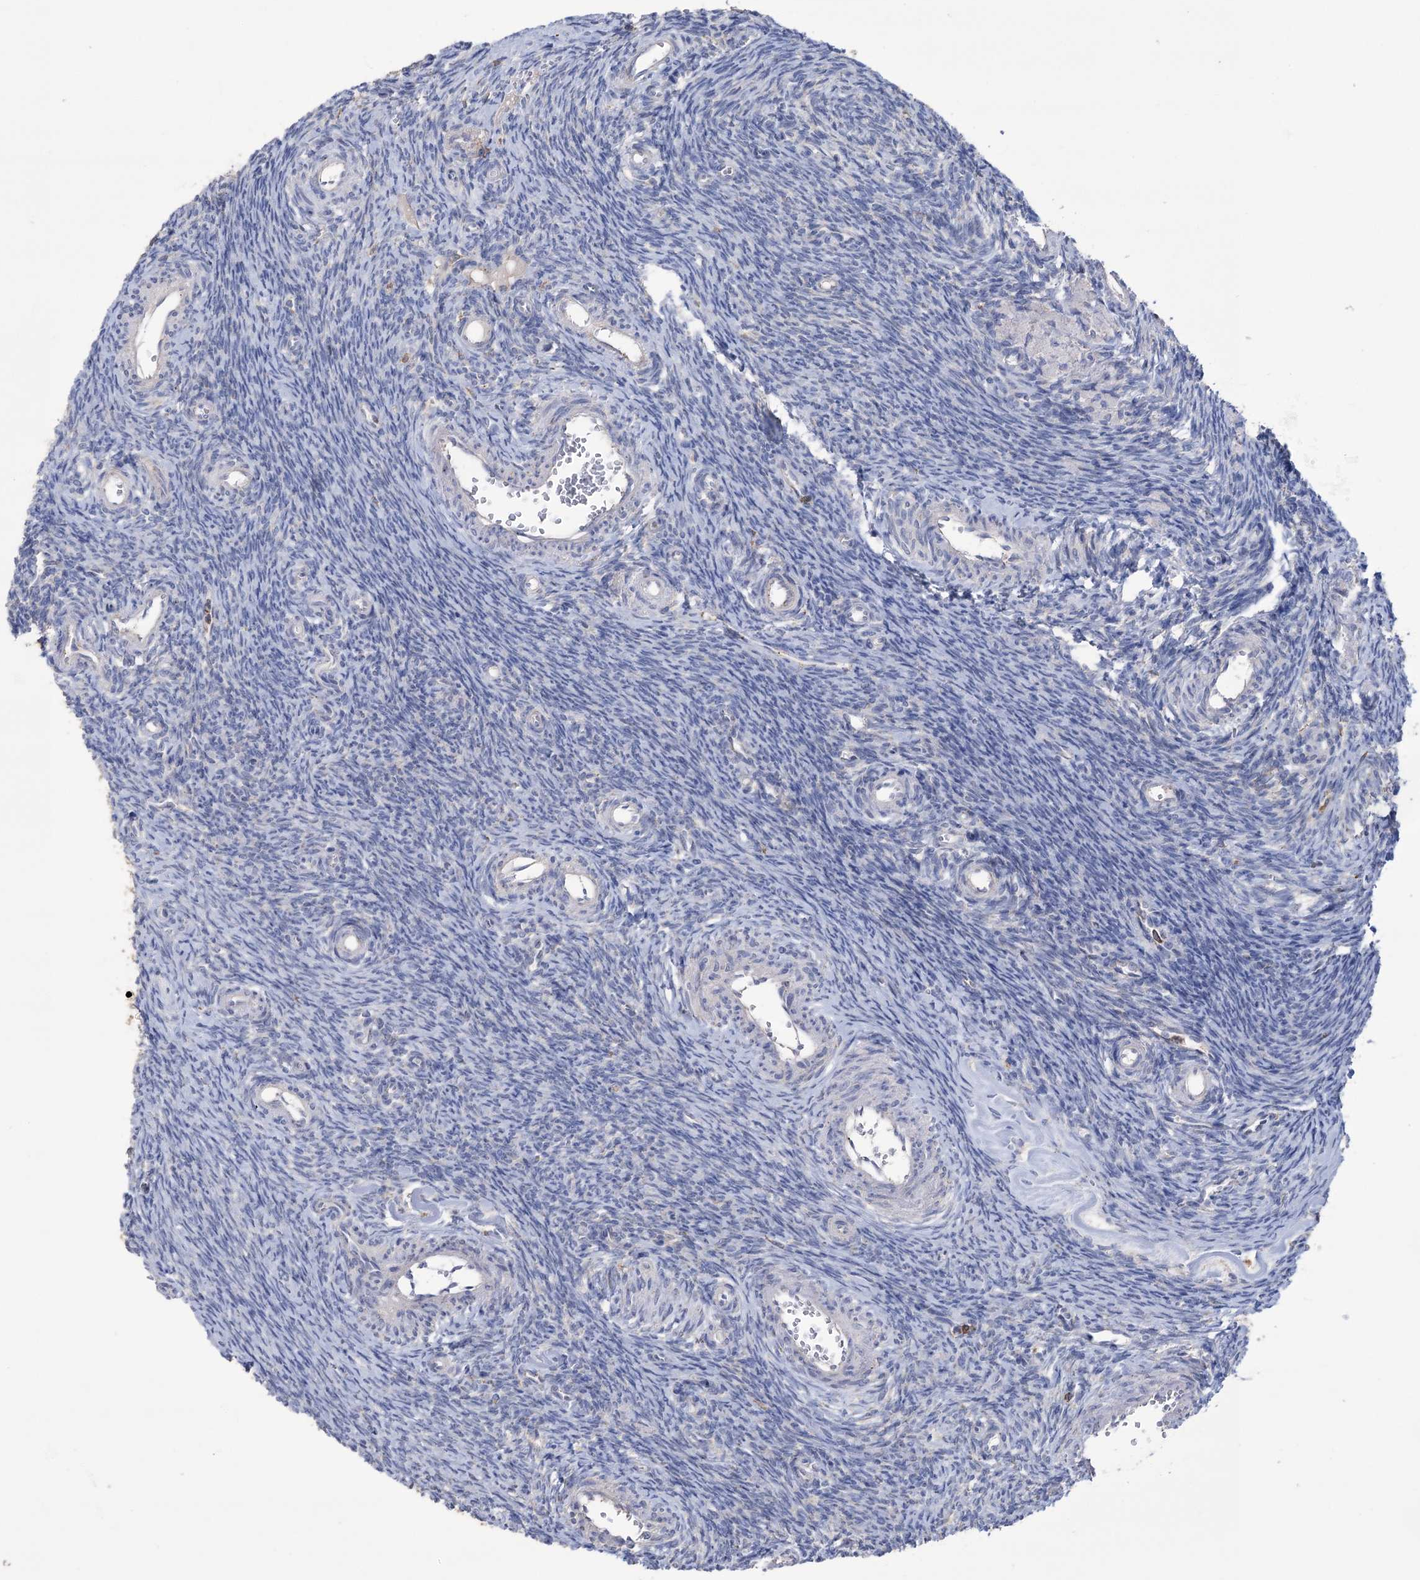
{"staining": {"intensity": "negative", "quantity": "none", "location": "none"}, "tissue": "ovary", "cell_type": "Ovarian stroma cells", "image_type": "normal", "snomed": [{"axis": "morphology", "description": "Normal tissue, NOS"}, {"axis": "topography", "description": "Ovary"}], "caption": "The immunohistochemistry micrograph has no significant expression in ovarian stroma cells of ovary. The staining was performed using DAB (3,3'-diaminobenzidine) to visualize the protein expression in brown, while the nuclei were stained in blue with hematoxylin (Magnification: 20x).", "gene": "TRIM71", "patient": {"sex": "female", "age": 39}}